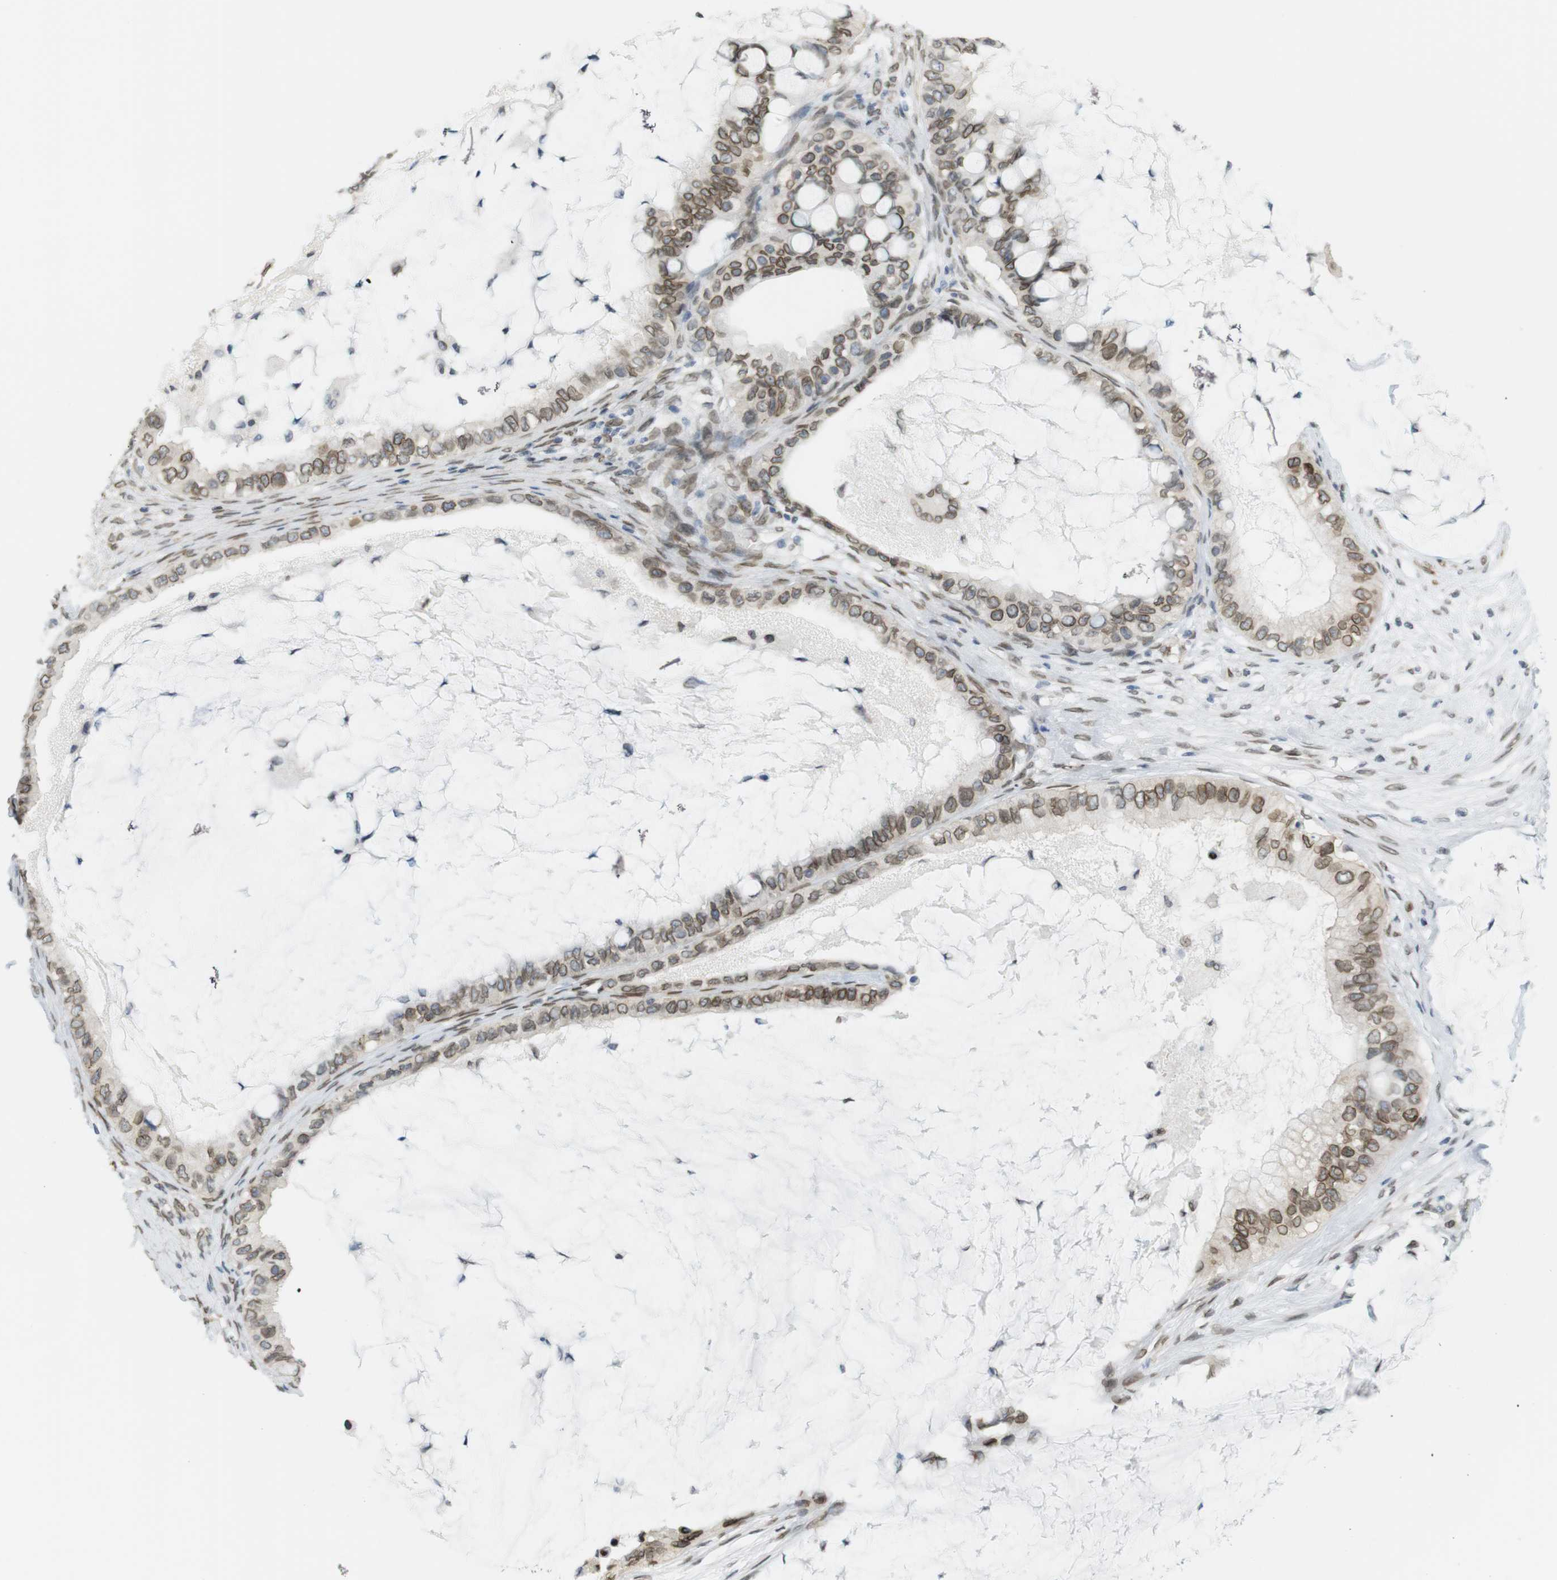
{"staining": {"intensity": "moderate", "quantity": ">75%", "location": "cytoplasmic/membranous,nuclear"}, "tissue": "ovarian cancer", "cell_type": "Tumor cells", "image_type": "cancer", "snomed": [{"axis": "morphology", "description": "Cystadenocarcinoma, mucinous, NOS"}, {"axis": "topography", "description": "Ovary"}], "caption": "IHC image of neoplastic tissue: ovarian cancer (mucinous cystadenocarcinoma) stained using immunohistochemistry displays medium levels of moderate protein expression localized specifically in the cytoplasmic/membranous and nuclear of tumor cells, appearing as a cytoplasmic/membranous and nuclear brown color.", "gene": "ARL6IP6", "patient": {"sex": "female", "age": 80}}